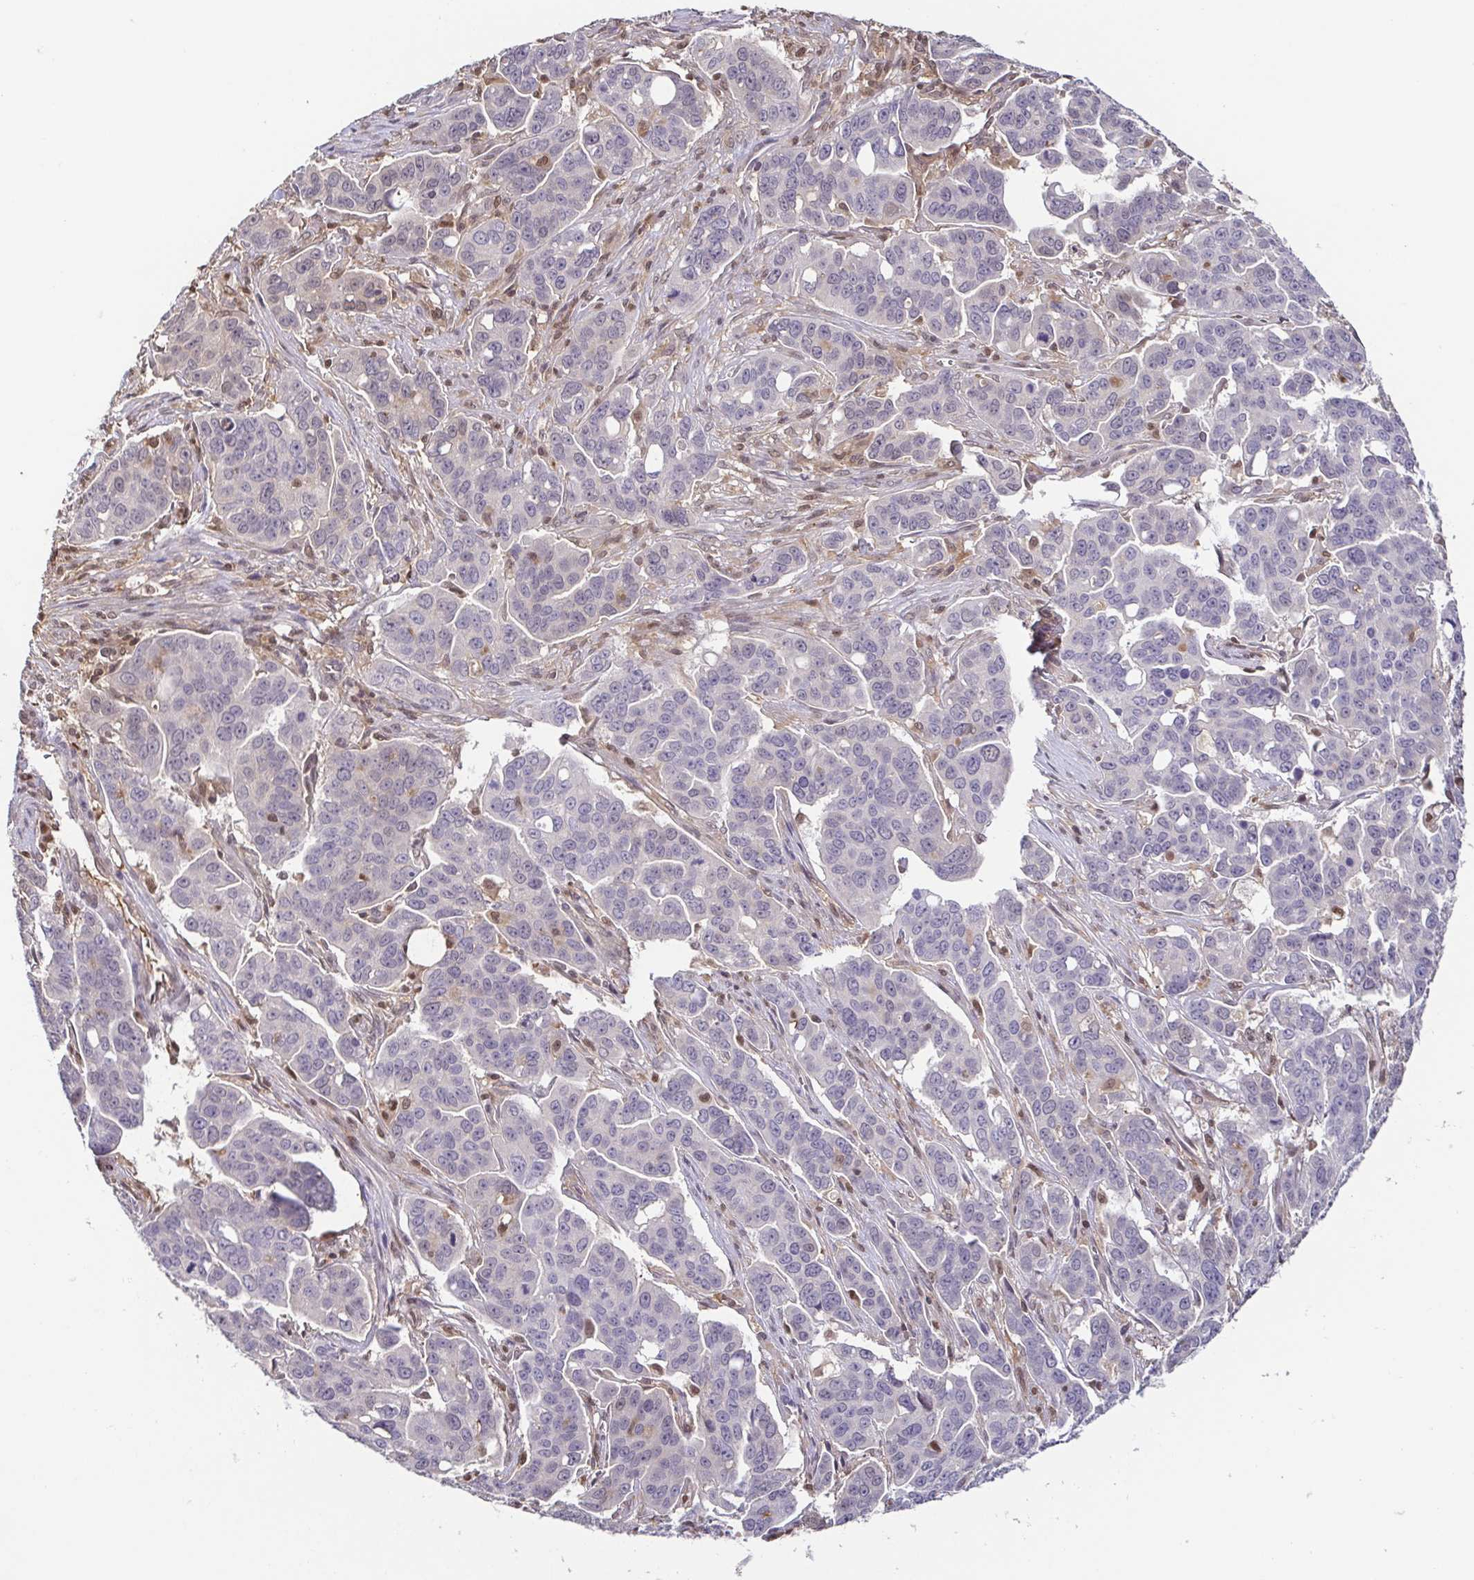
{"staining": {"intensity": "negative", "quantity": "none", "location": "none"}, "tissue": "ovarian cancer", "cell_type": "Tumor cells", "image_type": "cancer", "snomed": [{"axis": "morphology", "description": "Carcinoma, endometroid"}, {"axis": "topography", "description": "Ovary"}], "caption": "This is an immunohistochemistry (IHC) image of human ovarian cancer (endometroid carcinoma). There is no expression in tumor cells.", "gene": "PSMB9", "patient": {"sex": "female", "age": 78}}